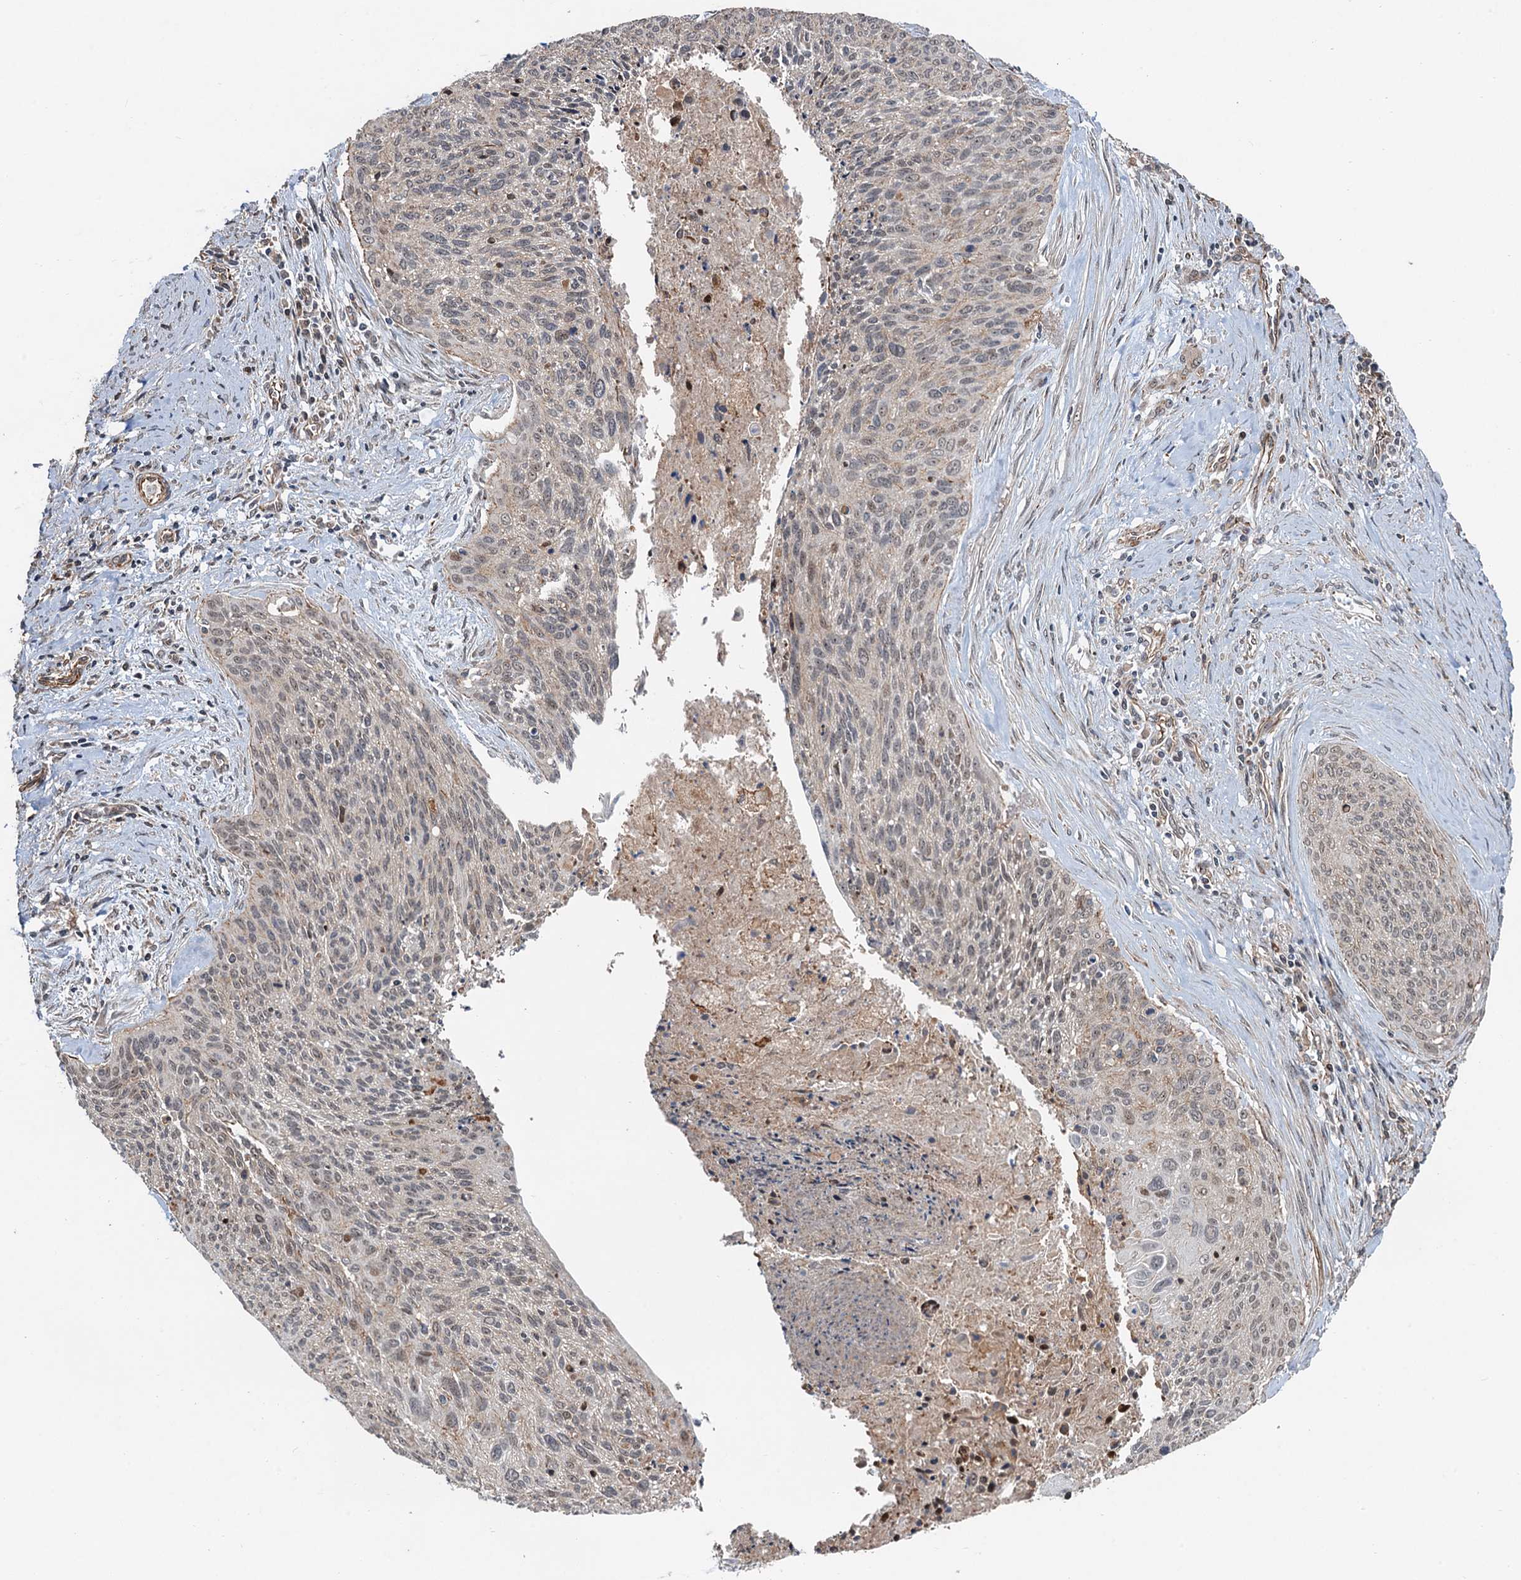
{"staining": {"intensity": "weak", "quantity": "<25%", "location": "nuclear"}, "tissue": "cervical cancer", "cell_type": "Tumor cells", "image_type": "cancer", "snomed": [{"axis": "morphology", "description": "Squamous cell carcinoma, NOS"}, {"axis": "topography", "description": "Cervix"}], "caption": "Photomicrograph shows no significant protein staining in tumor cells of cervical squamous cell carcinoma.", "gene": "TMA16", "patient": {"sex": "female", "age": 55}}